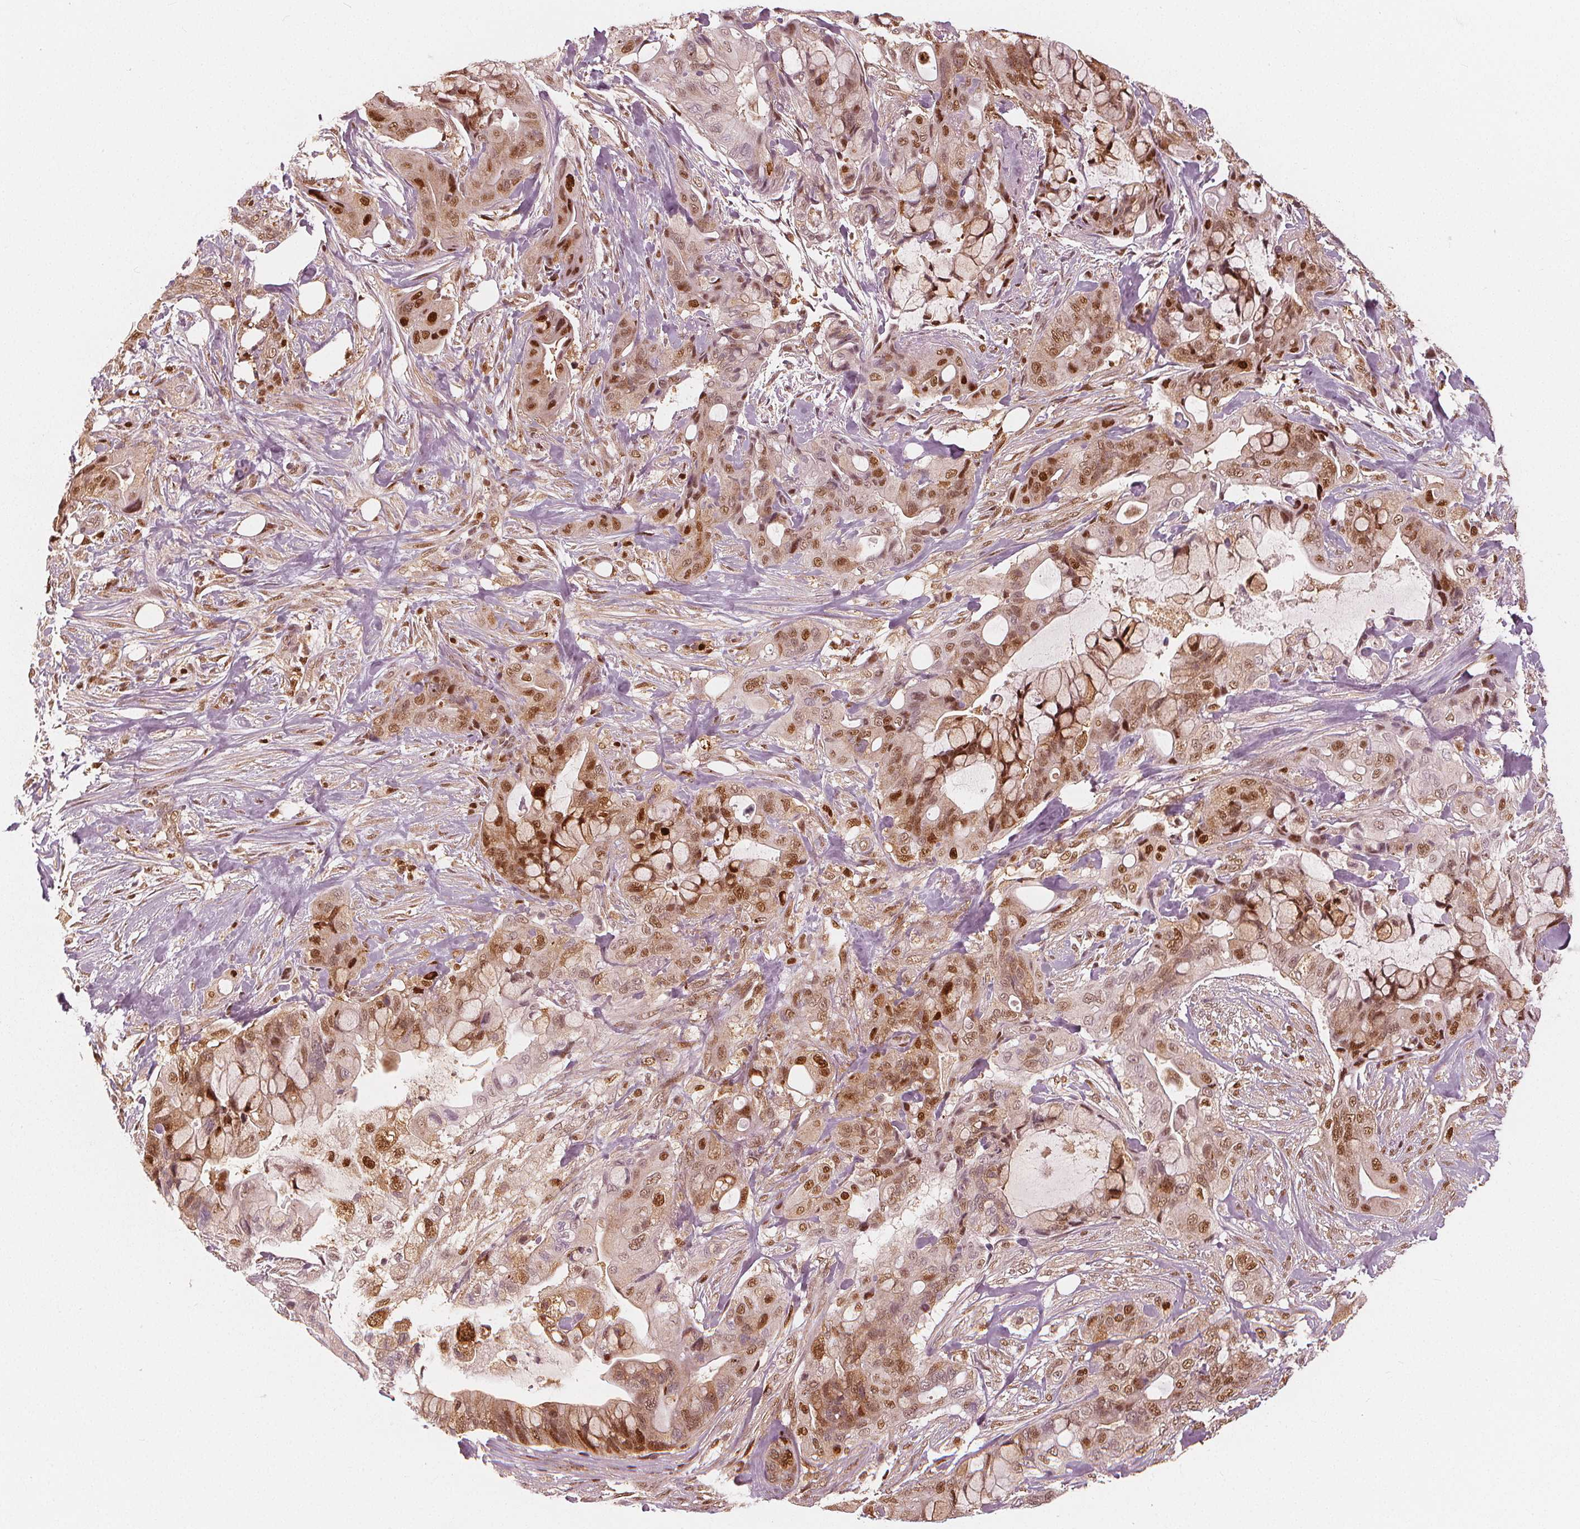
{"staining": {"intensity": "strong", "quantity": "25%-75%", "location": "cytoplasmic/membranous,nuclear"}, "tissue": "pancreatic cancer", "cell_type": "Tumor cells", "image_type": "cancer", "snomed": [{"axis": "morphology", "description": "Adenocarcinoma, NOS"}, {"axis": "topography", "description": "Pancreas"}], "caption": "High-magnification brightfield microscopy of pancreatic cancer stained with DAB (3,3'-diaminobenzidine) (brown) and counterstained with hematoxylin (blue). tumor cells exhibit strong cytoplasmic/membranous and nuclear expression is appreciated in about25%-75% of cells. Nuclei are stained in blue.", "gene": "SQSTM1", "patient": {"sex": "male", "age": 71}}